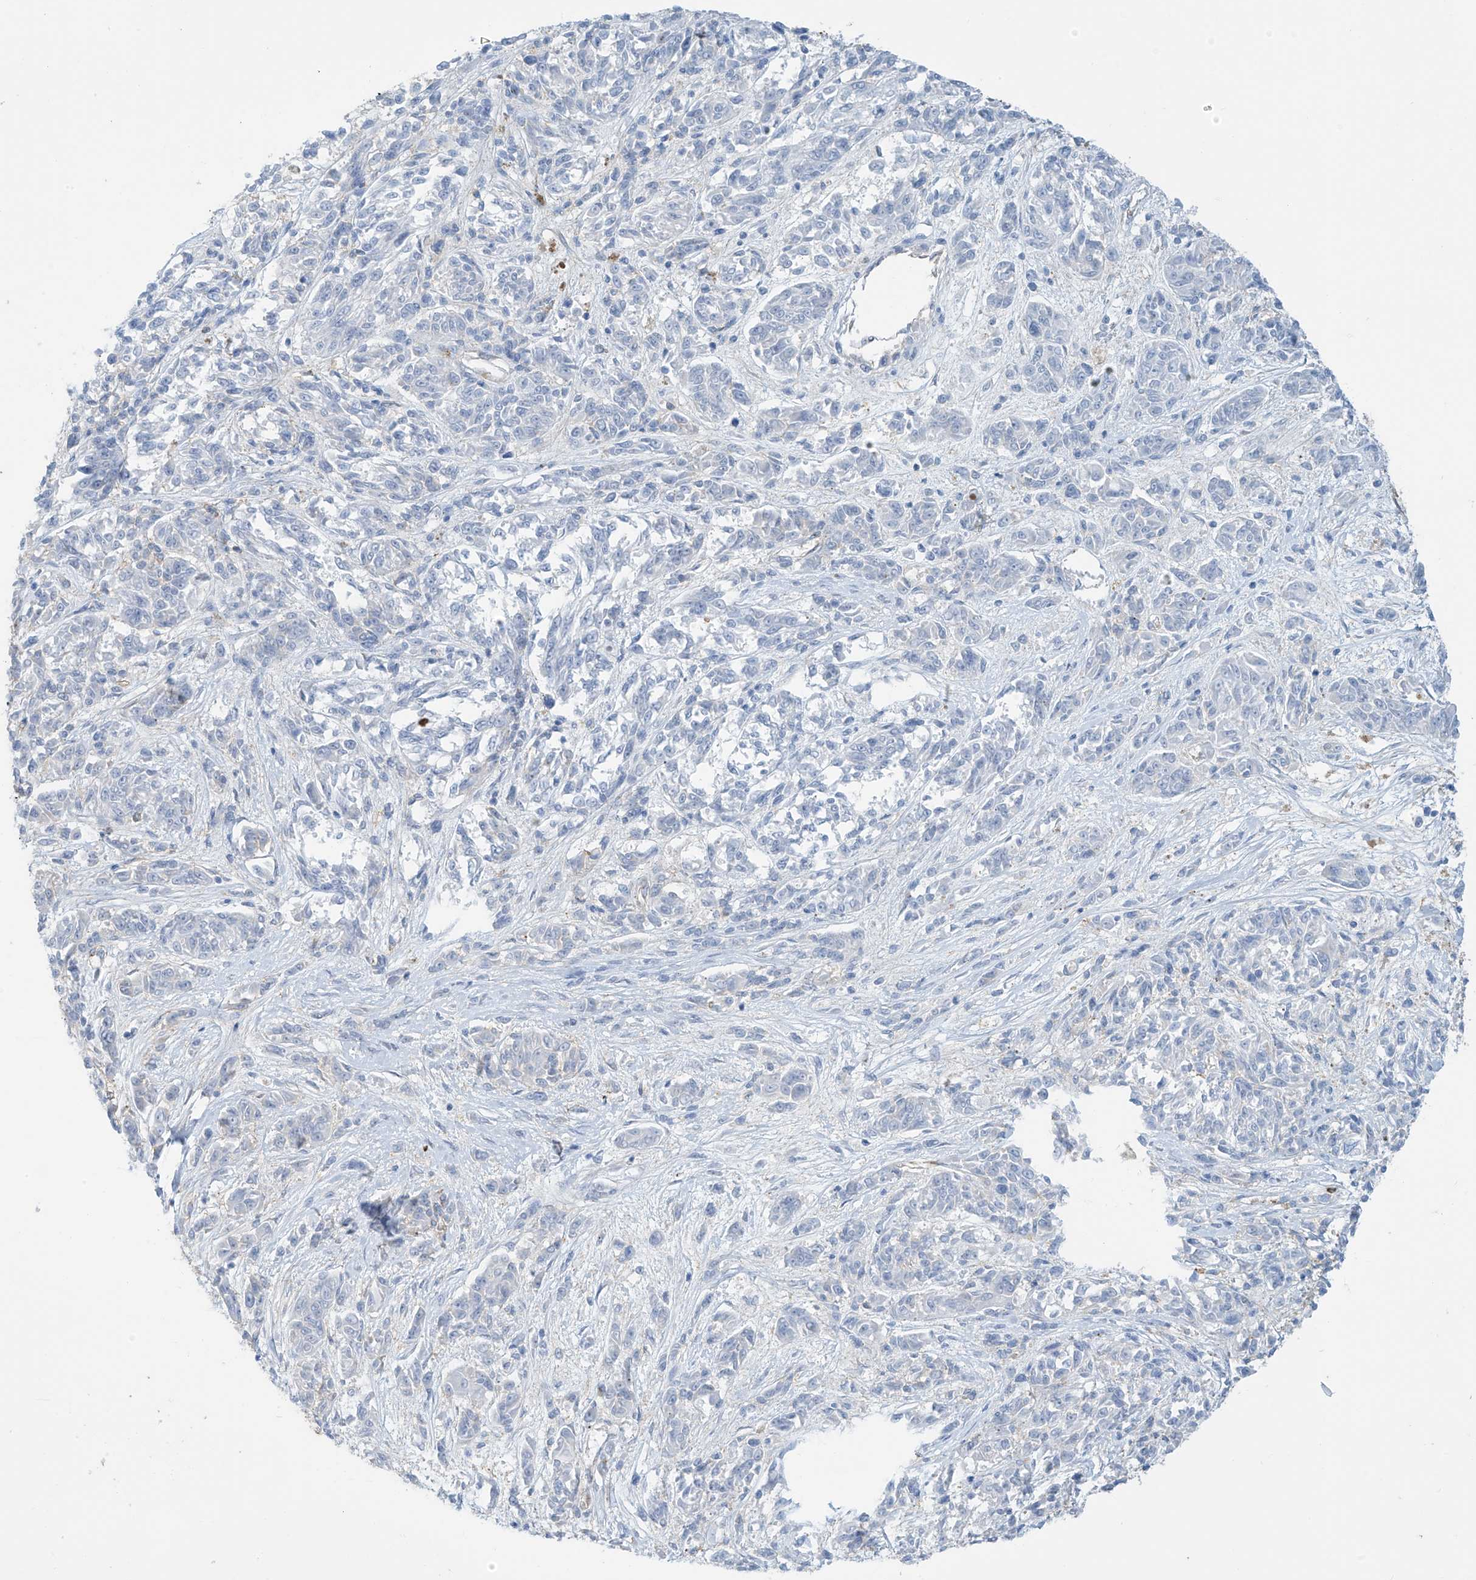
{"staining": {"intensity": "negative", "quantity": "none", "location": "none"}, "tissue": "melanoma", "cell_type": "Tumor cells", "image_type": "cancer", "snomed": [{"axis": "morphology", "description": "Malignant melanoma, NOS"}, {"axis": "topography", "description": "Skin"}], "caption": "A high-resolution micrograph shows IHC staining of malignant melanoma, which reveals no significant expression in tumor cells.", "gene": "ZNF846", "patient": {"sex": "male", "age": 53}}